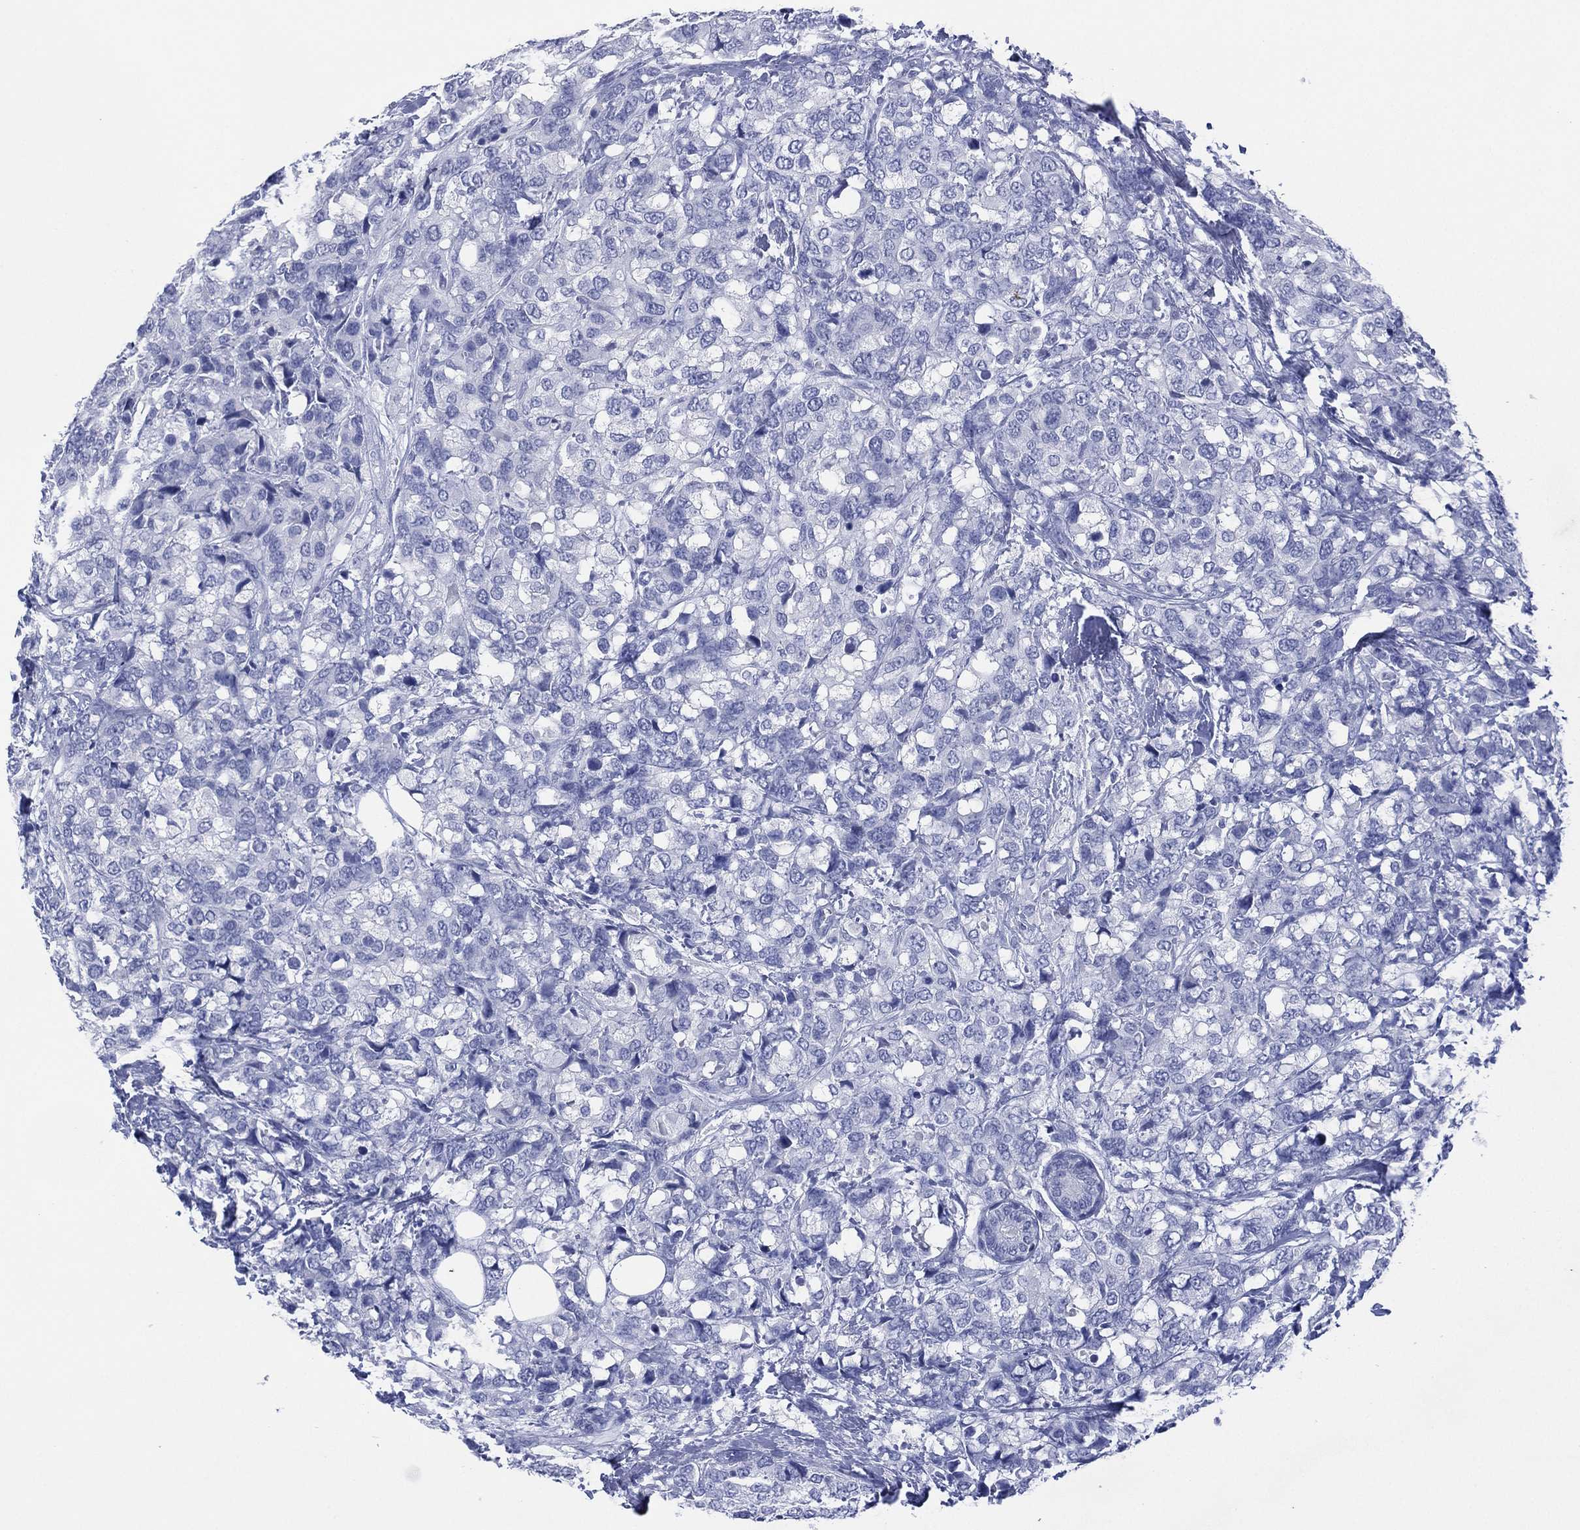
{"staining": {"intensity": "negative", "quantity": "none", "location": "none"}, "tissue": "breast cancer", "cell_type": "Tumor cells", "image_type": "cancer", "snomed": [{"axis": "morphology", "description": "Lobular carcinoma"}, {"axis": "topography", "description": "Breast"}], "caption": "This is an immunohistochemistry (IHC) photomicrograph of human breast cancer. There is no expression in tumor cells.", "gene": "DSG1", "patient": {"sex": "female", "age": 59}}